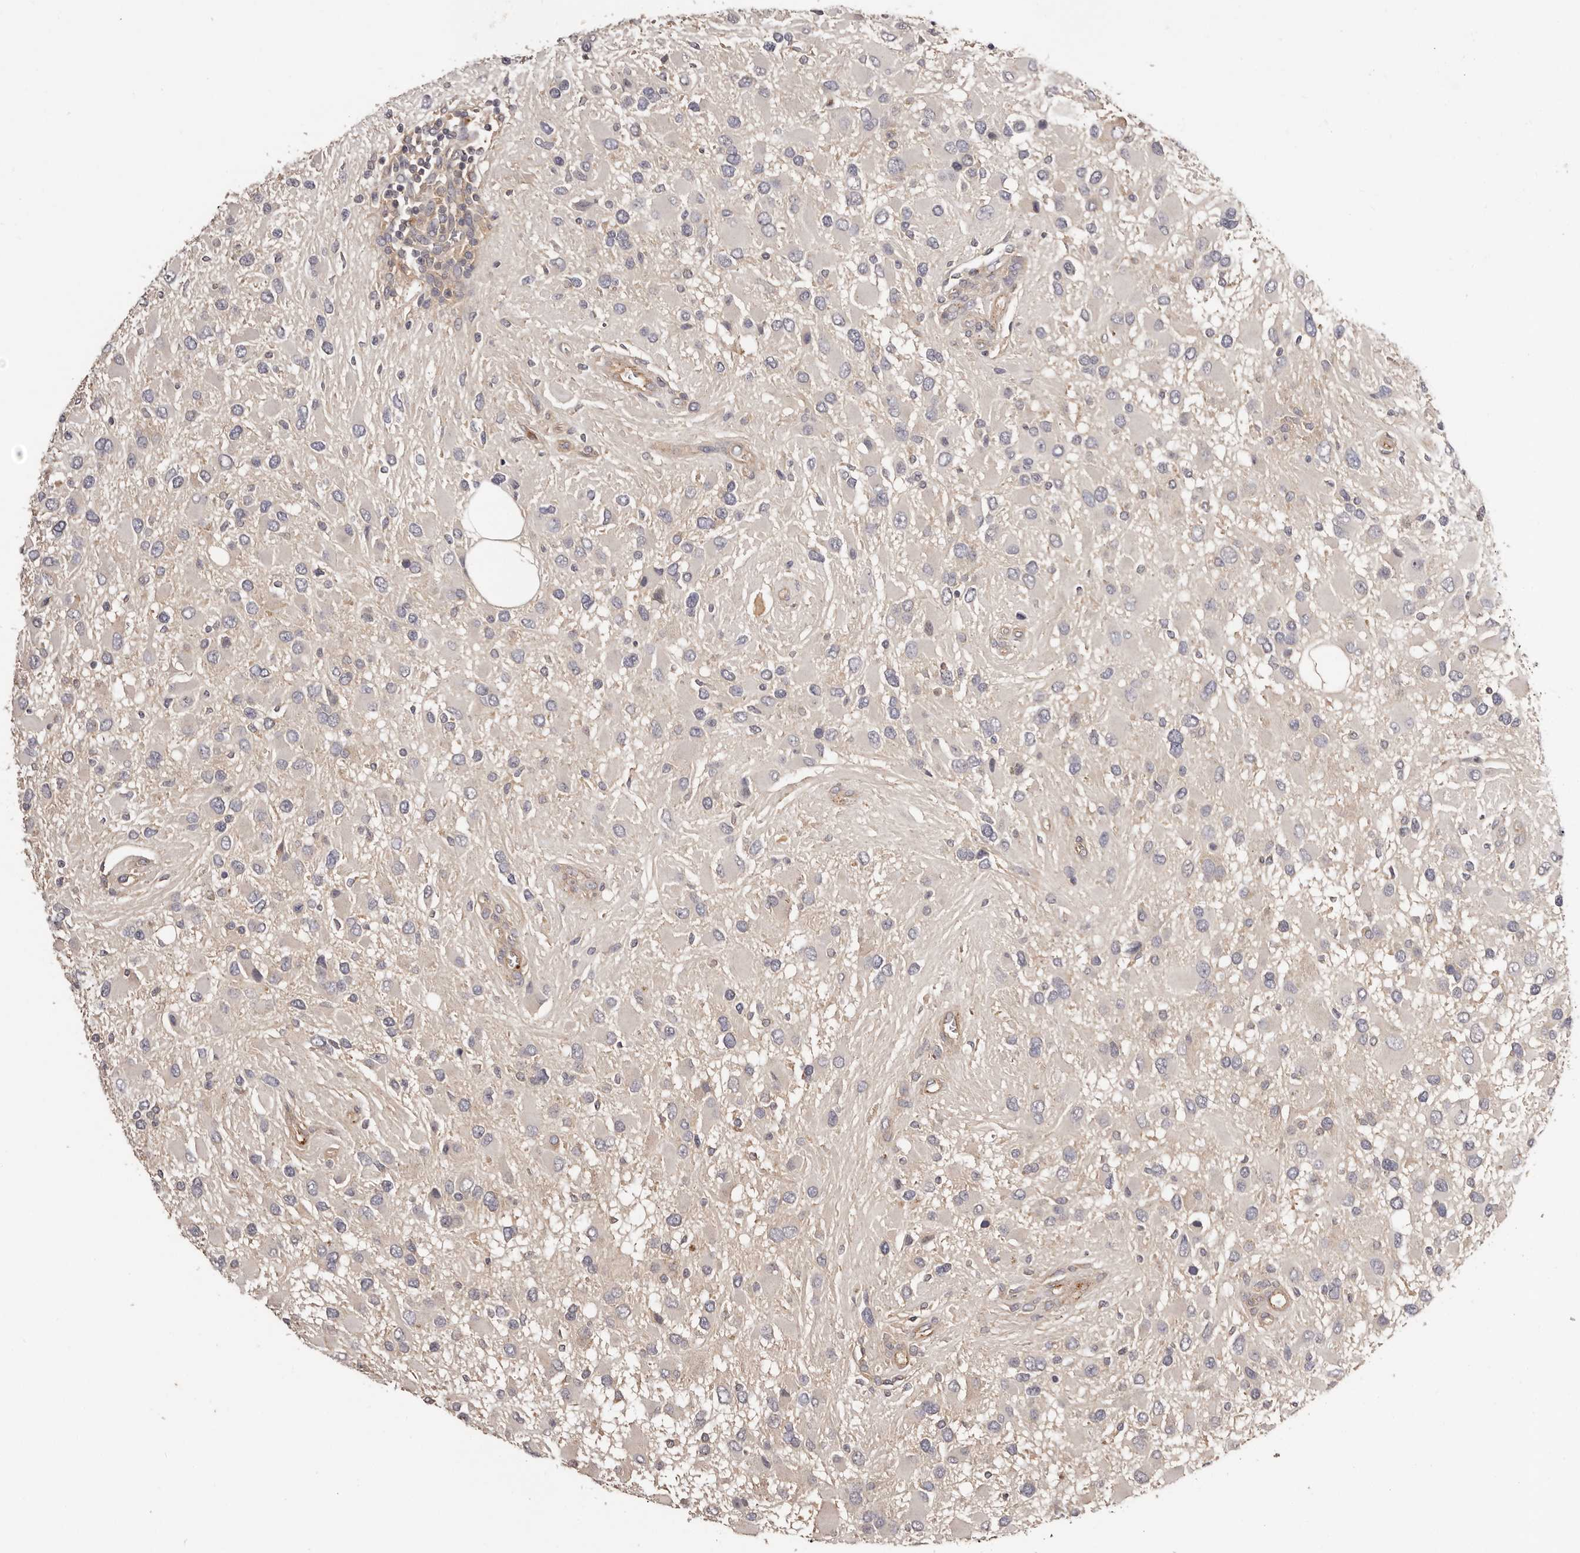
{"staining": {"intensity": "negative", "quantity": "none", "location": "none"}, "tissue": "glioma", "cell_type": "Tumor cells", "image_type": "cancer", "snomed": [{"axis": "morphology", "description": "Glioma, malignant, High grade"}, {"axis": "topography", "description": "Brain"}], "caption": "Histopathology image shows no significant protein staining in tumor cells of glioma.", "gene": "LTV1", "patient": {"sex": "male", "age": 53}}